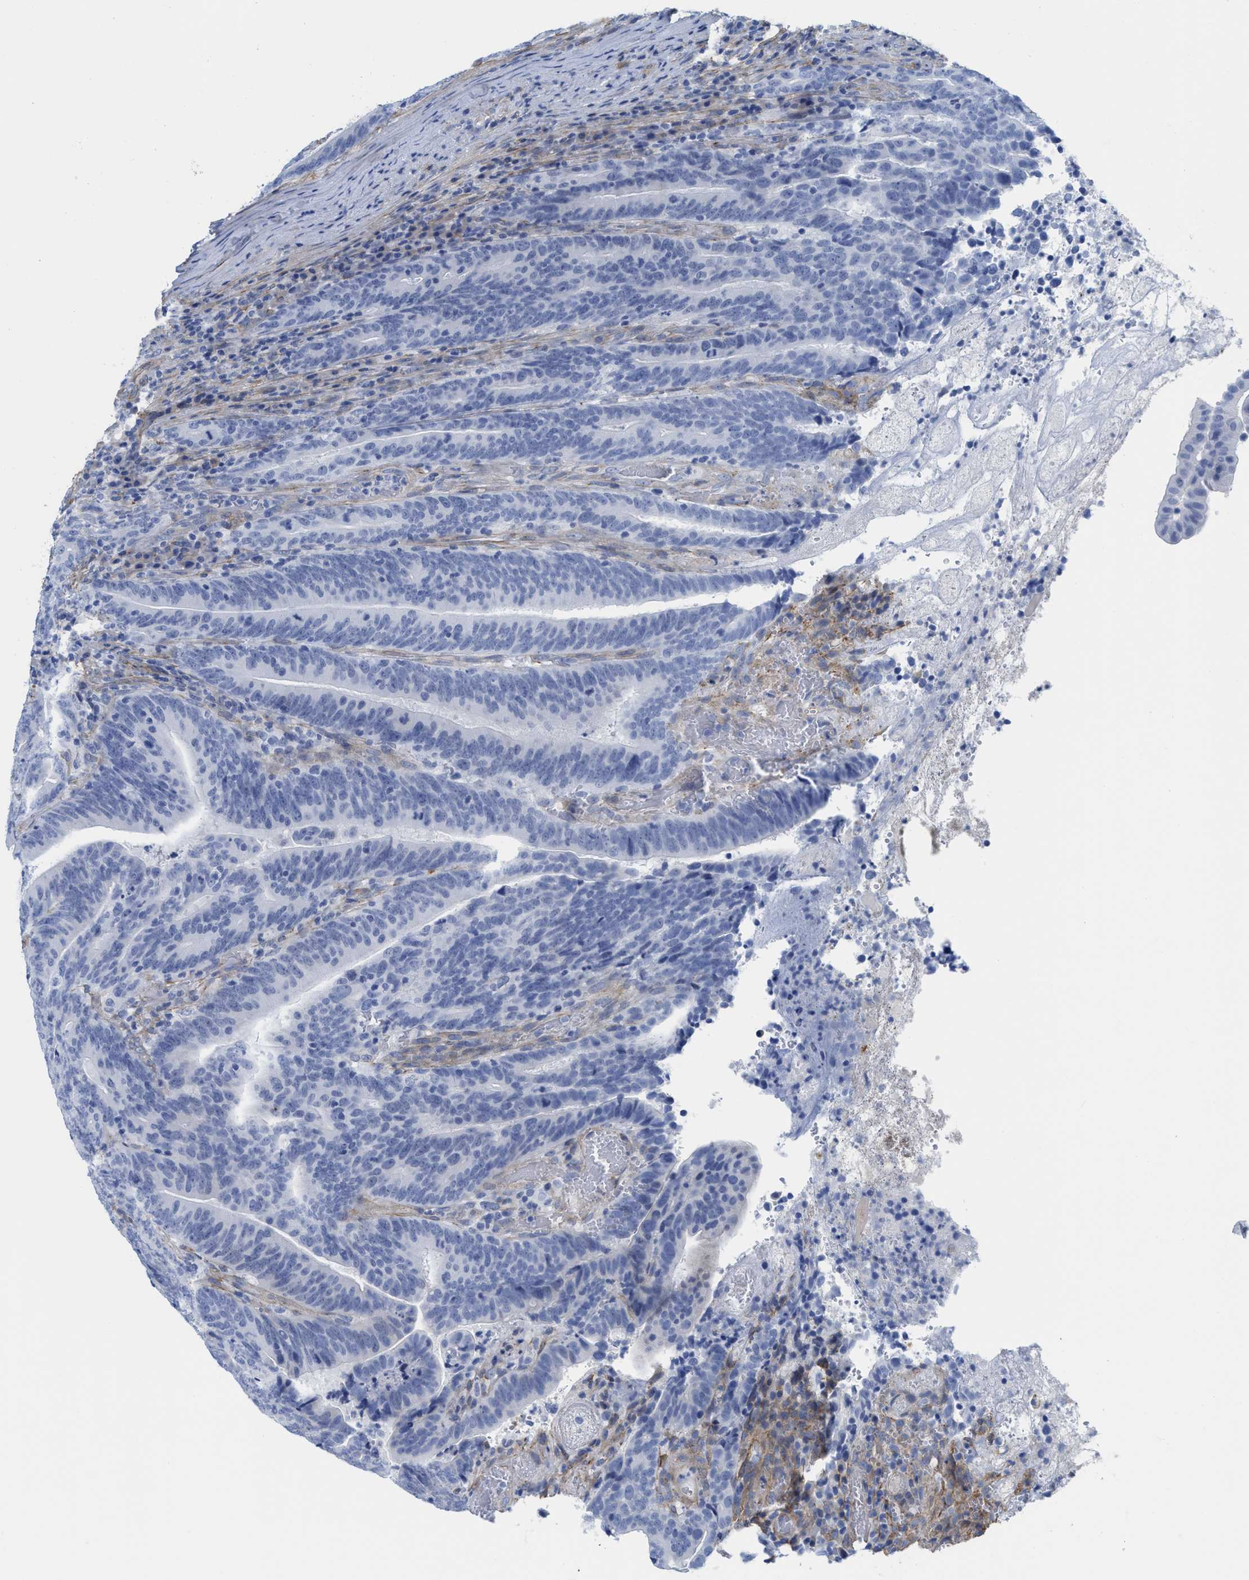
{"staining": {"intensity": "negative", "quantity": "none", "location": "none"}, "tissue": "colorectal cancer", "cell_type": "Tumor cells", "image_type": "cancer", "snomed": [{"axis": "morphology", "description": "Adenocarcinoma, NOS"}, {"axis": "topography", "description": "Colon"}], "caption": "Tumor cells show no significant protein staining in colorectal adenocarcinoma.", "gene": "TUB", "patient": {"sex": "female", "age": 66}}